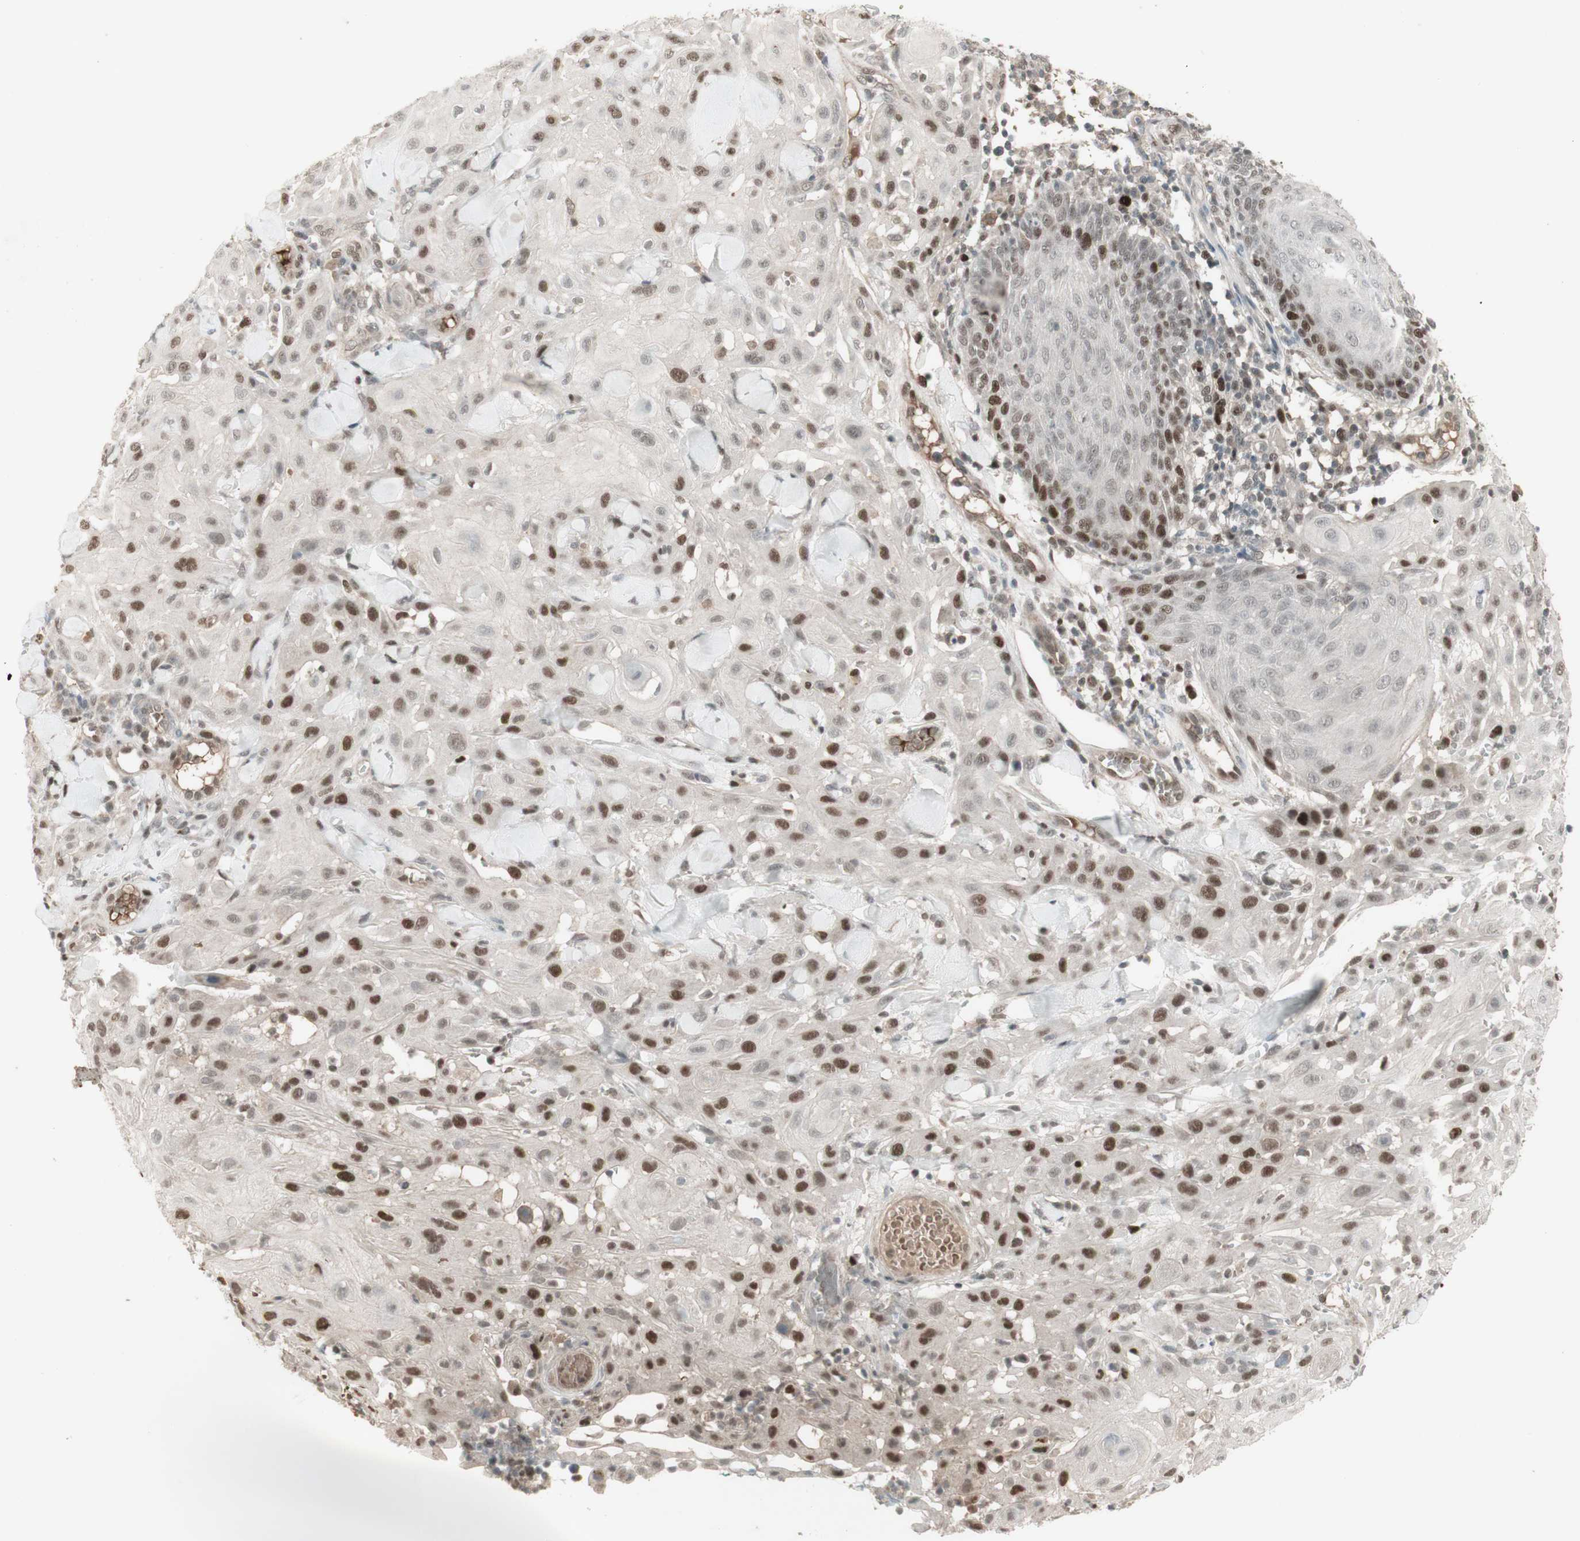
{"staining": {"intensity": "strong", "quantity": "25%-75%", "location": "nuclear"}, "tissue": "skin cancer", "cell_type": "Tumor cells", "image_type": "cancer", "snomed": [{"axis": "morphology", "description": "Squamous cell carcinoma, NOS"}, {"axis": "topography", "description": "Skin"}], "caption": "A high-resolution histopathology image shows immunohistochemistry staining of skin squamous cell carcinoma, which exhibits strong nuclear positivity in approximately 25%-75% of tumor cells.", "gene": "MSH6", "patient": {"sex": "male", "age": 24}}